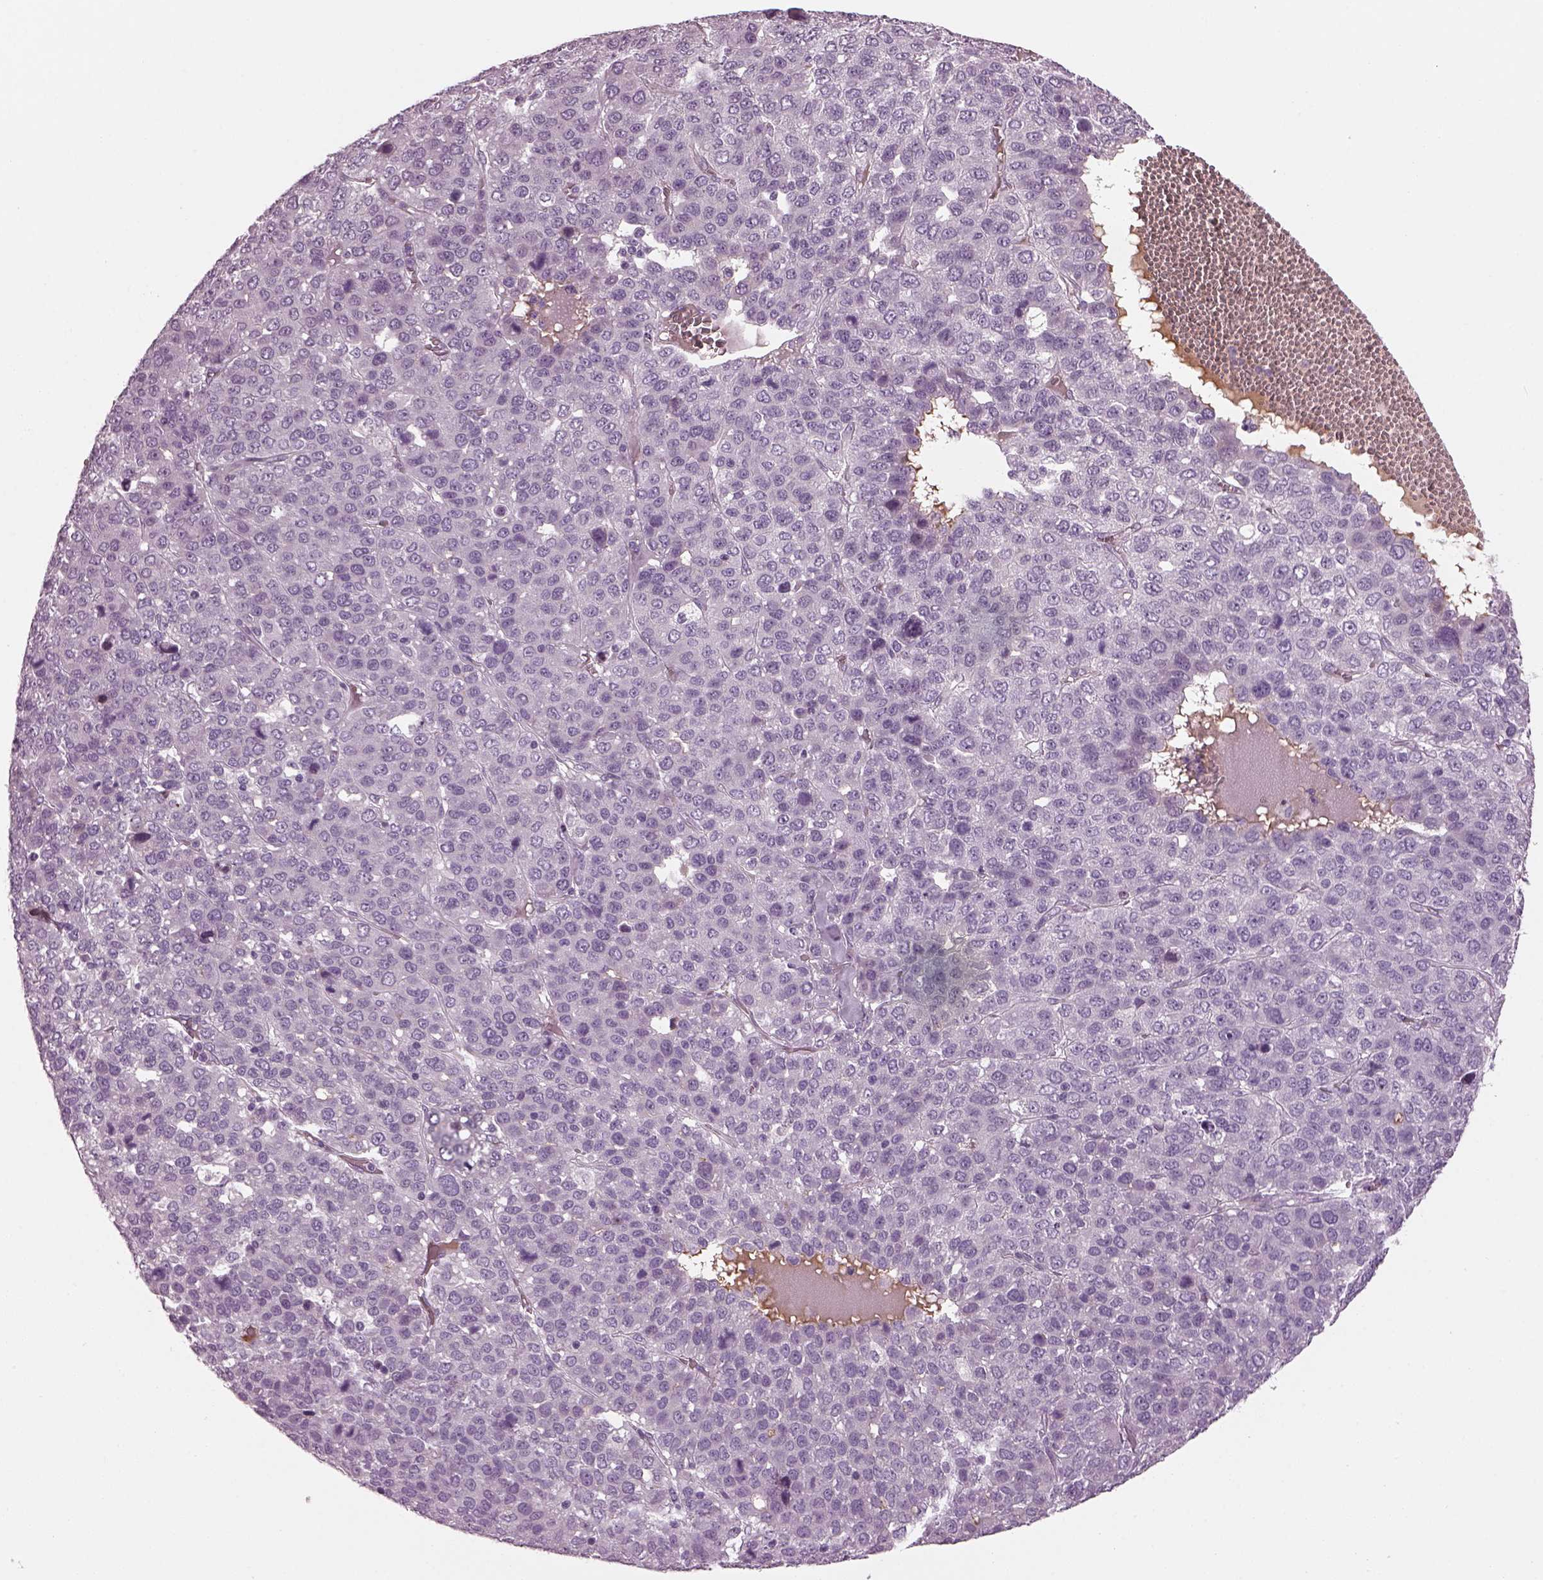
{"staining": {"intensity": "negative", "quantity": "none", "location": "none"}, "tissue": "liver cancer", "cell_type": "Tumor cells", "image_type": "cancer", "snomed": [{"axis": "morphology", "description": "Carcinoma, Hepatocellular, NOS"}, {"axis": "topography", "description": "Liver"}], "caption": "High magnification brightfield microscopy of liver cancer stained with DAB (3,3'-diaminobenzidine) (brown) and counterstained with hematoxylin (blue): tumor cells show no significant positivity.", "gene": "DPYSL5", "patient": {"sex": "male", "age": 69}}